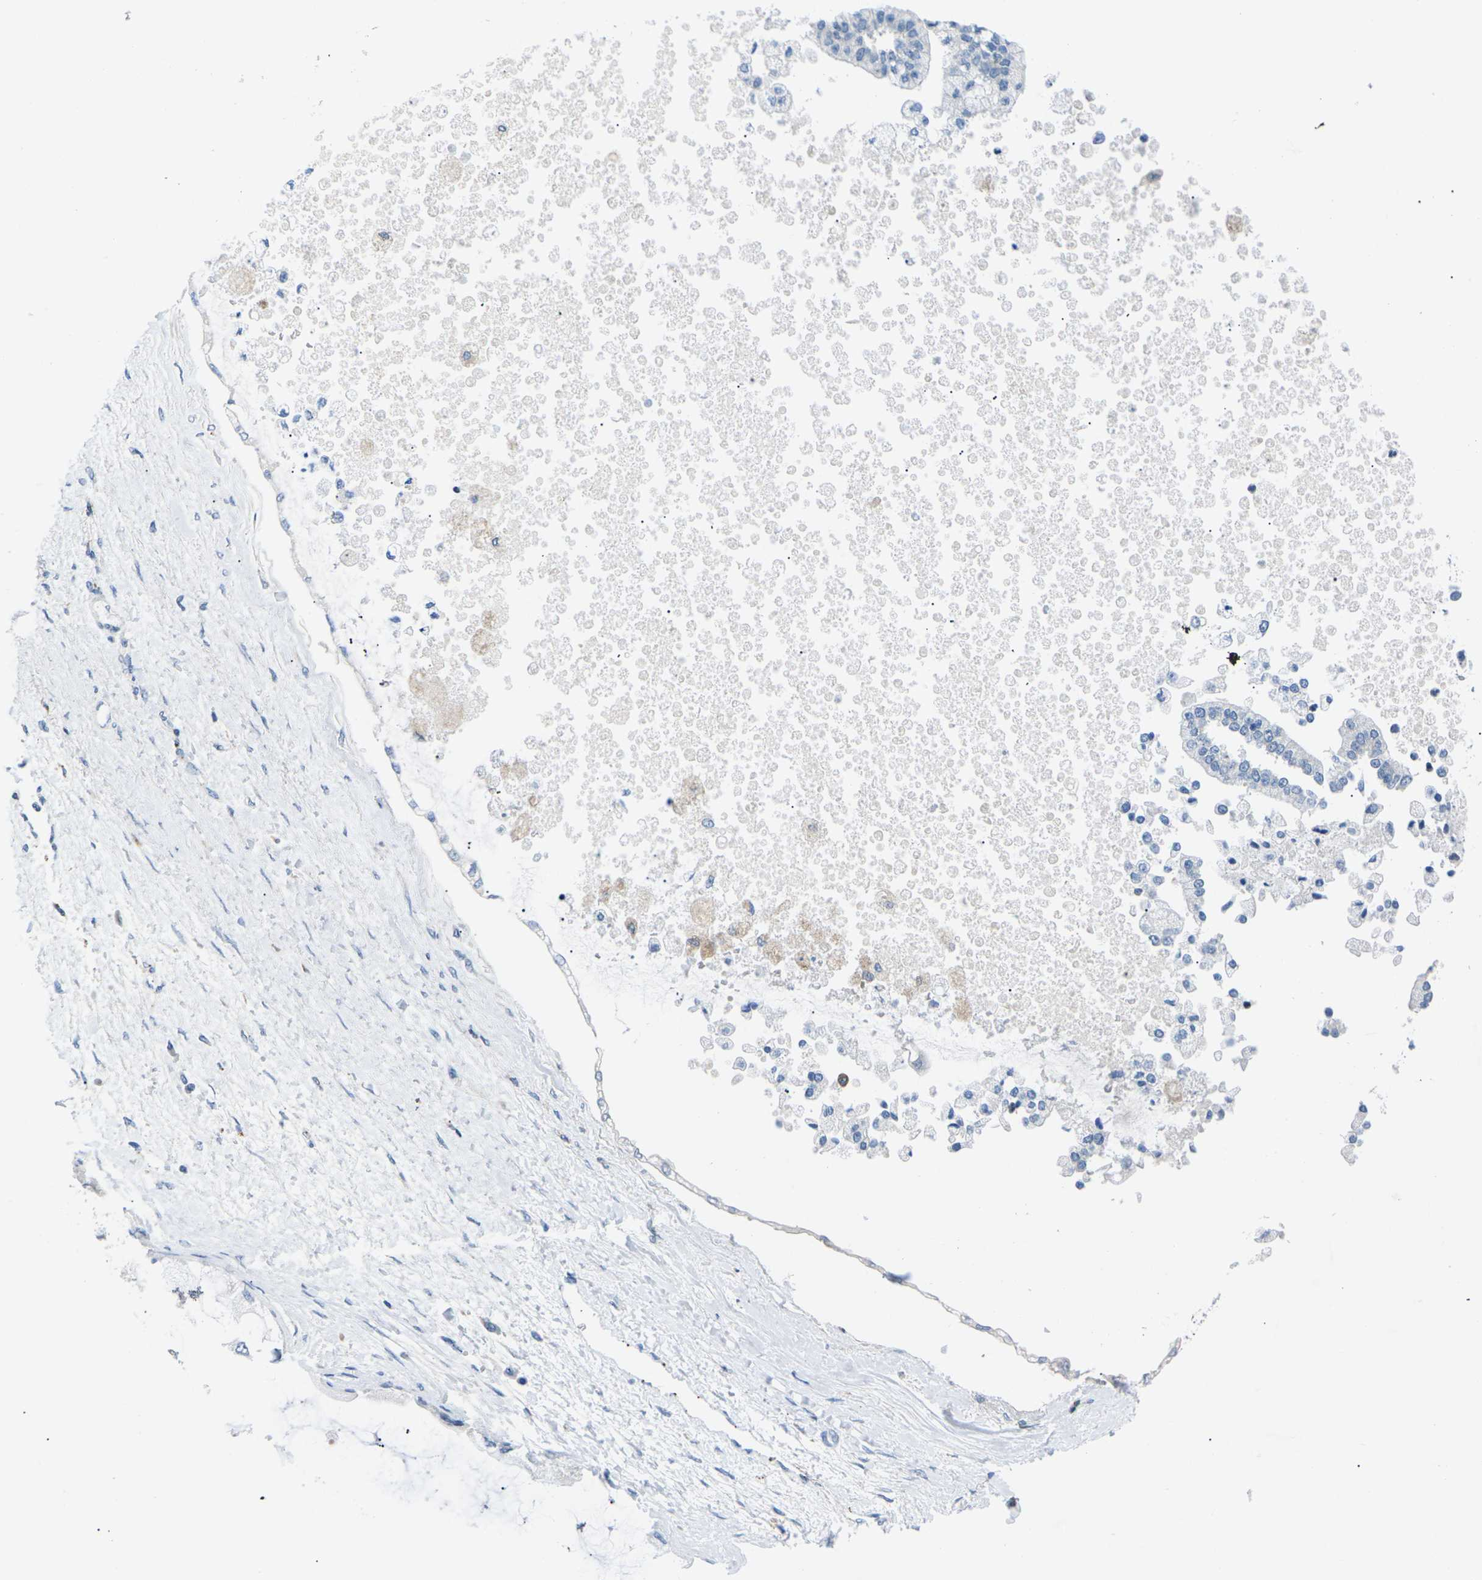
{"staining": {"intensity": "negative", "quantity": "none", "location": "none"}, "tissue": "liver cancer", "cell_type": "Tumor cells", "image_type": "cancer", "snomed": [{"axis": "morphology", "description": "Cholangiocarcinoma"}, {"axis": "topography", "description": "Liver"}], "caption": "This photomicrograph is of liver cholangiocarcinoma stained with immunohistochemistry (IHC) to label a protein in brown with the nuclei are counter-stained blue. There is no expression in tumor cells.", "gene": "RPS6KA3", "patient": {"sex": "male", "age": 50}}